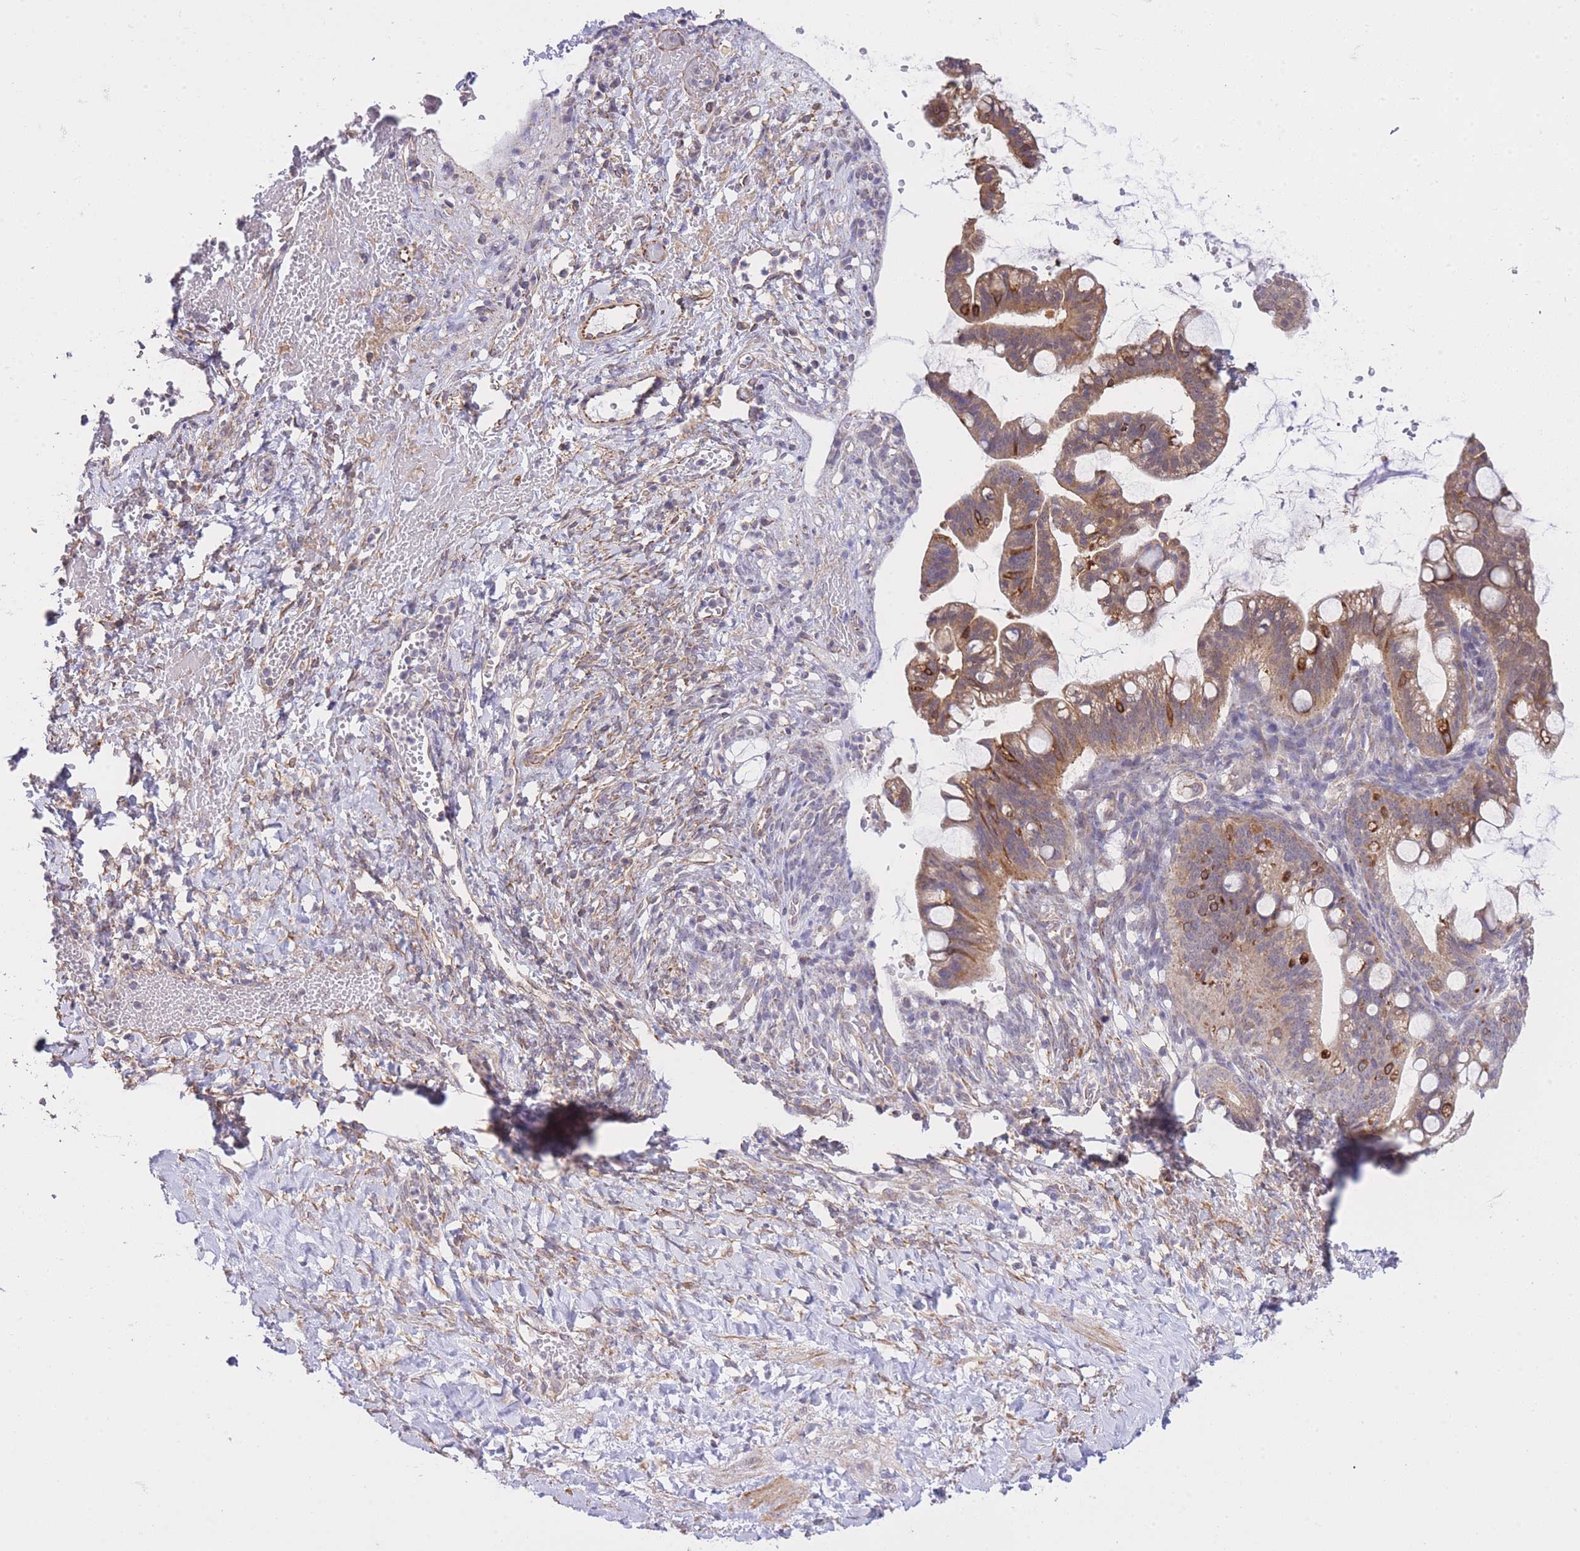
{"staining": {"intensity": "moderate", "quantity": ">75%", "location": "cytoplasmic/membranous"}, "tissue": "ovarian cancer", "cell_type": "Tumor cells", "image_type": "cancer", "snomed": [{"axis": "morphology", "description": "Cystadenocarcinoma, mucinous, NOS"}, {"axis": "topography", "description": "Ovary"}], "caption": "Moderate cytoplasmic/membranous protein positivity is appreciated in approximately >75% of tumor cells in ovarian mucinous cystadenocarcinoma.", "gene": "CTBP1", "patient": {"sex": "female", "age": 73}}